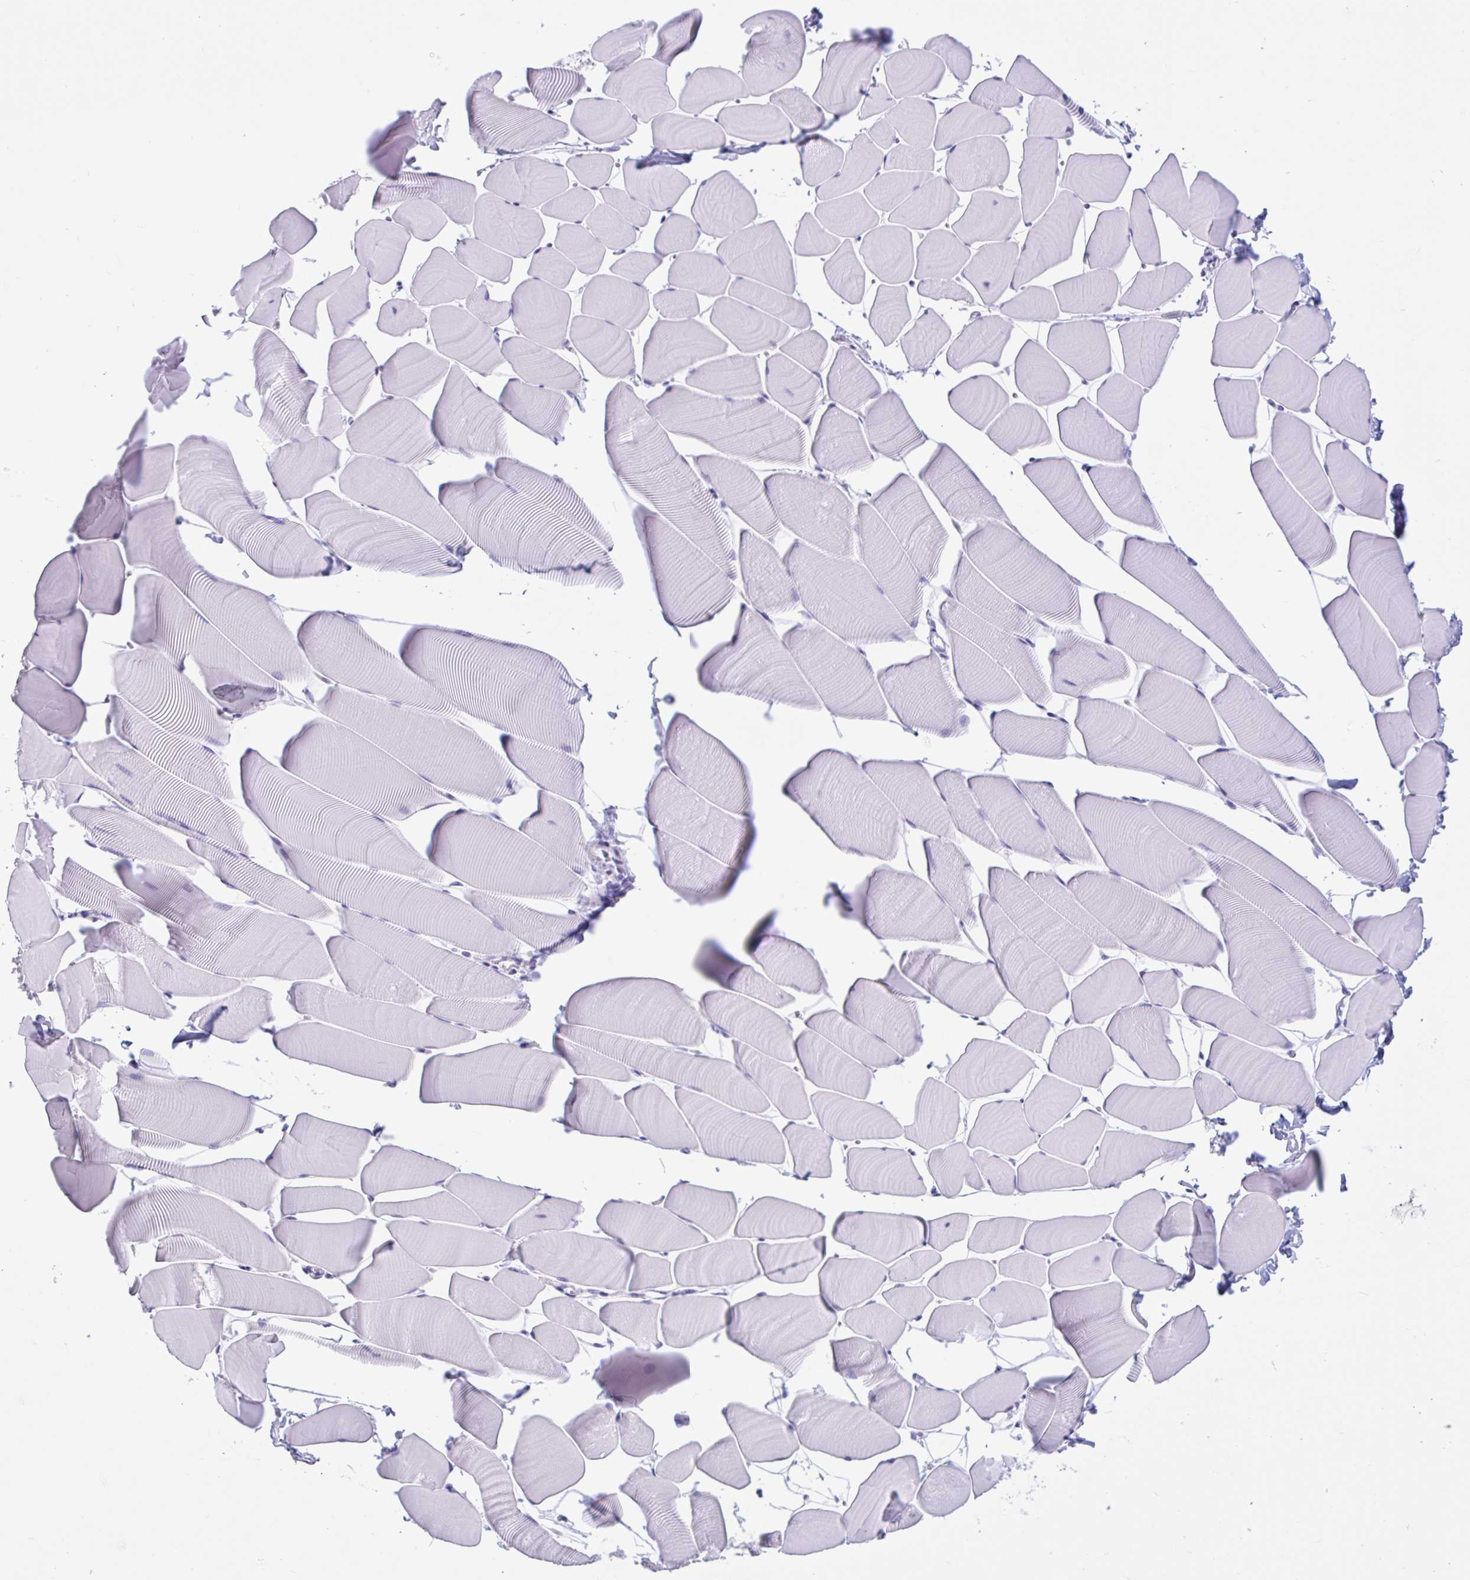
{"staining": {"intensity": "negative", "quantity": "none", "location": "none"}, "tissue": "skeletal muscle", "cell_type": "Myocytes", "image_type": "normal", "snomed": [{"axis": "morphology", "description": "Normal tissue, NOS"}, {"axis": "topography", "description": "Skeletal muscle"}], "caption": "A photomicrograph of skeletal muscle stained for a protein displays no brown staining in myocytes. (DAB (3,3'-diaminobenzidine) immunohistochemistry (IHC), high magnification).", "gene": "IAPP", "patient": {"sex": "male", "age": 25}}